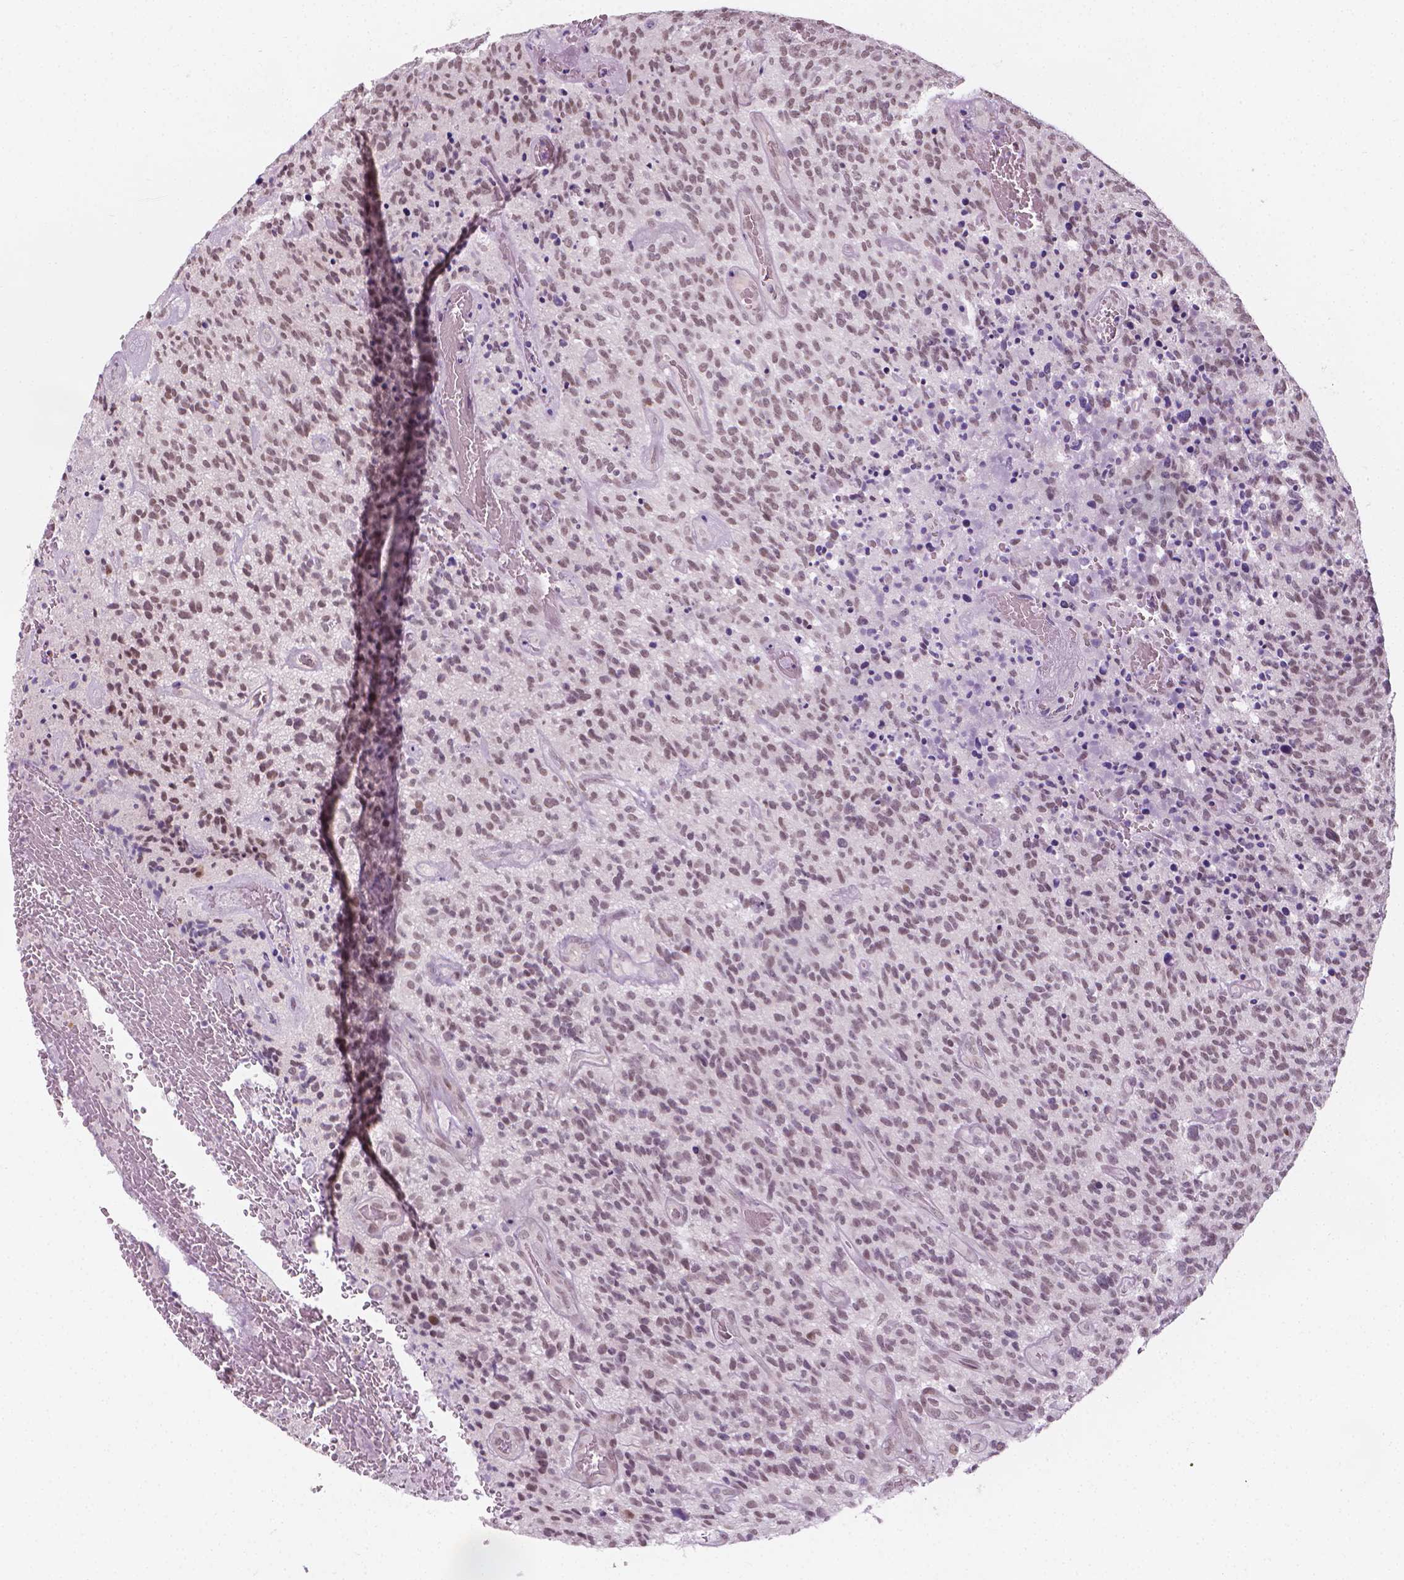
{"staining": {"intensity": "weak", "quantity": ">75%", "location": "nuclear"}, "tissue": "glioma", "cell_type": "Tumor cells", "image_type": "cancer", "snomed": [{"axis": "morphology", "description": "Glioma, malignant, High grade"}, {"axis": "topography", "description": "Brain"}], "caption": "Immunohistochemistry (IHC) of human malignant glioma (high-grade) shows low levels of weak nuclear staining in about >75% of tumor cells. (DAB (3,3'-diaminobenzidine) IHC with brightfield microscopy, high magnification).", "gene": "CDKN1C", "patient": {"sex": "male", "age": 76}}